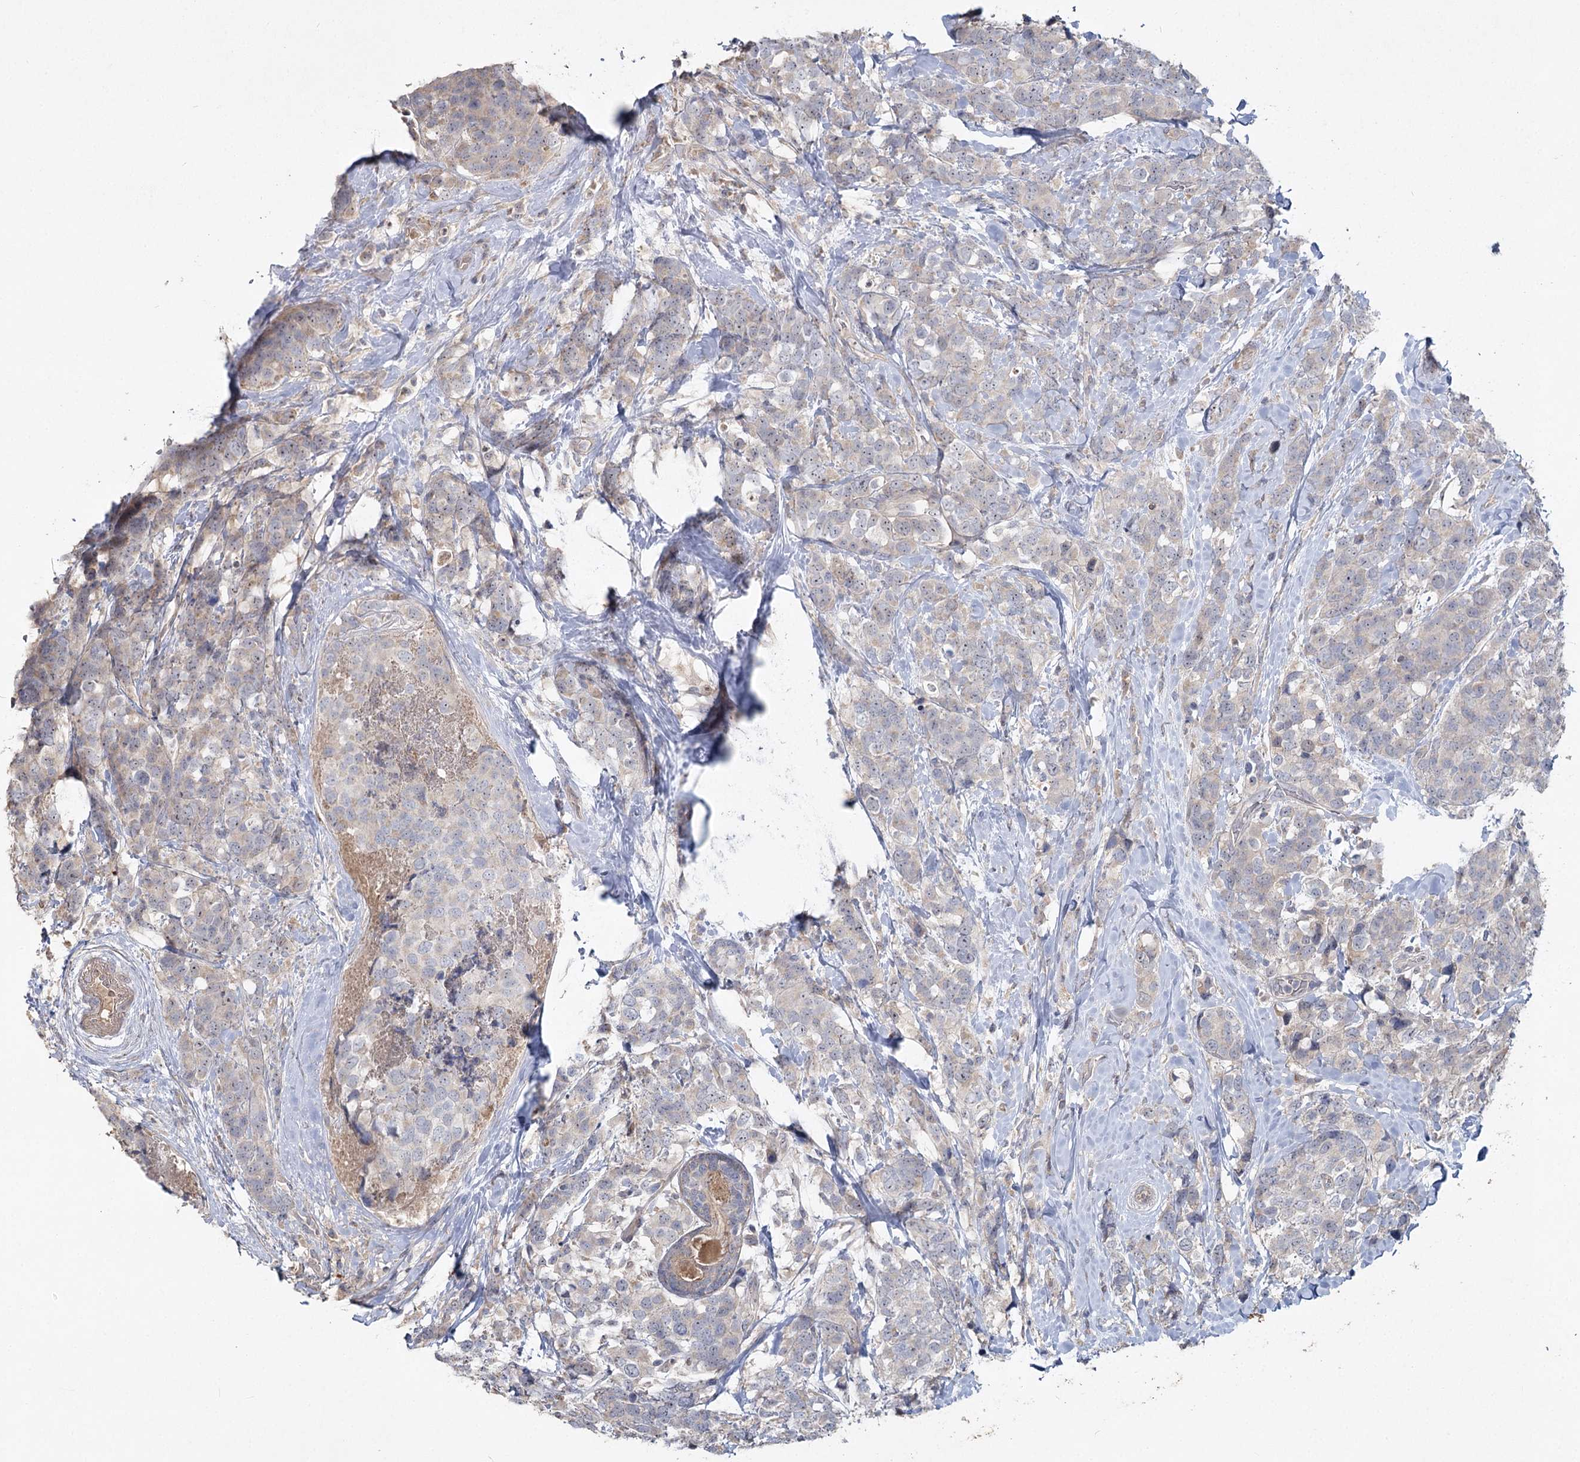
{"staining": {"intensity": "negative", "quantity": "none", "location": "none"}, "tissue": "breast cancer", "cell_type": "Tumor cells", "image_type": "cancer", "snomed": [{"axis": "morphology", "description": "Lobular carcinoma"}, {"axis": "topography", "description": "Breast"}], "caption": "Immunohistochemistry (IHC) photomicrograph of neoplastic tissue: human breast cancer stained with DAB (3,3'-diaminobenzidine) reveals no significant protein positivity in tumor cells. (DAB (3,3'-diaminobenzidine) IHC, high magnification).", "gene": "ANGPTL5", "patient": {"sex": "female", "age": 59}}